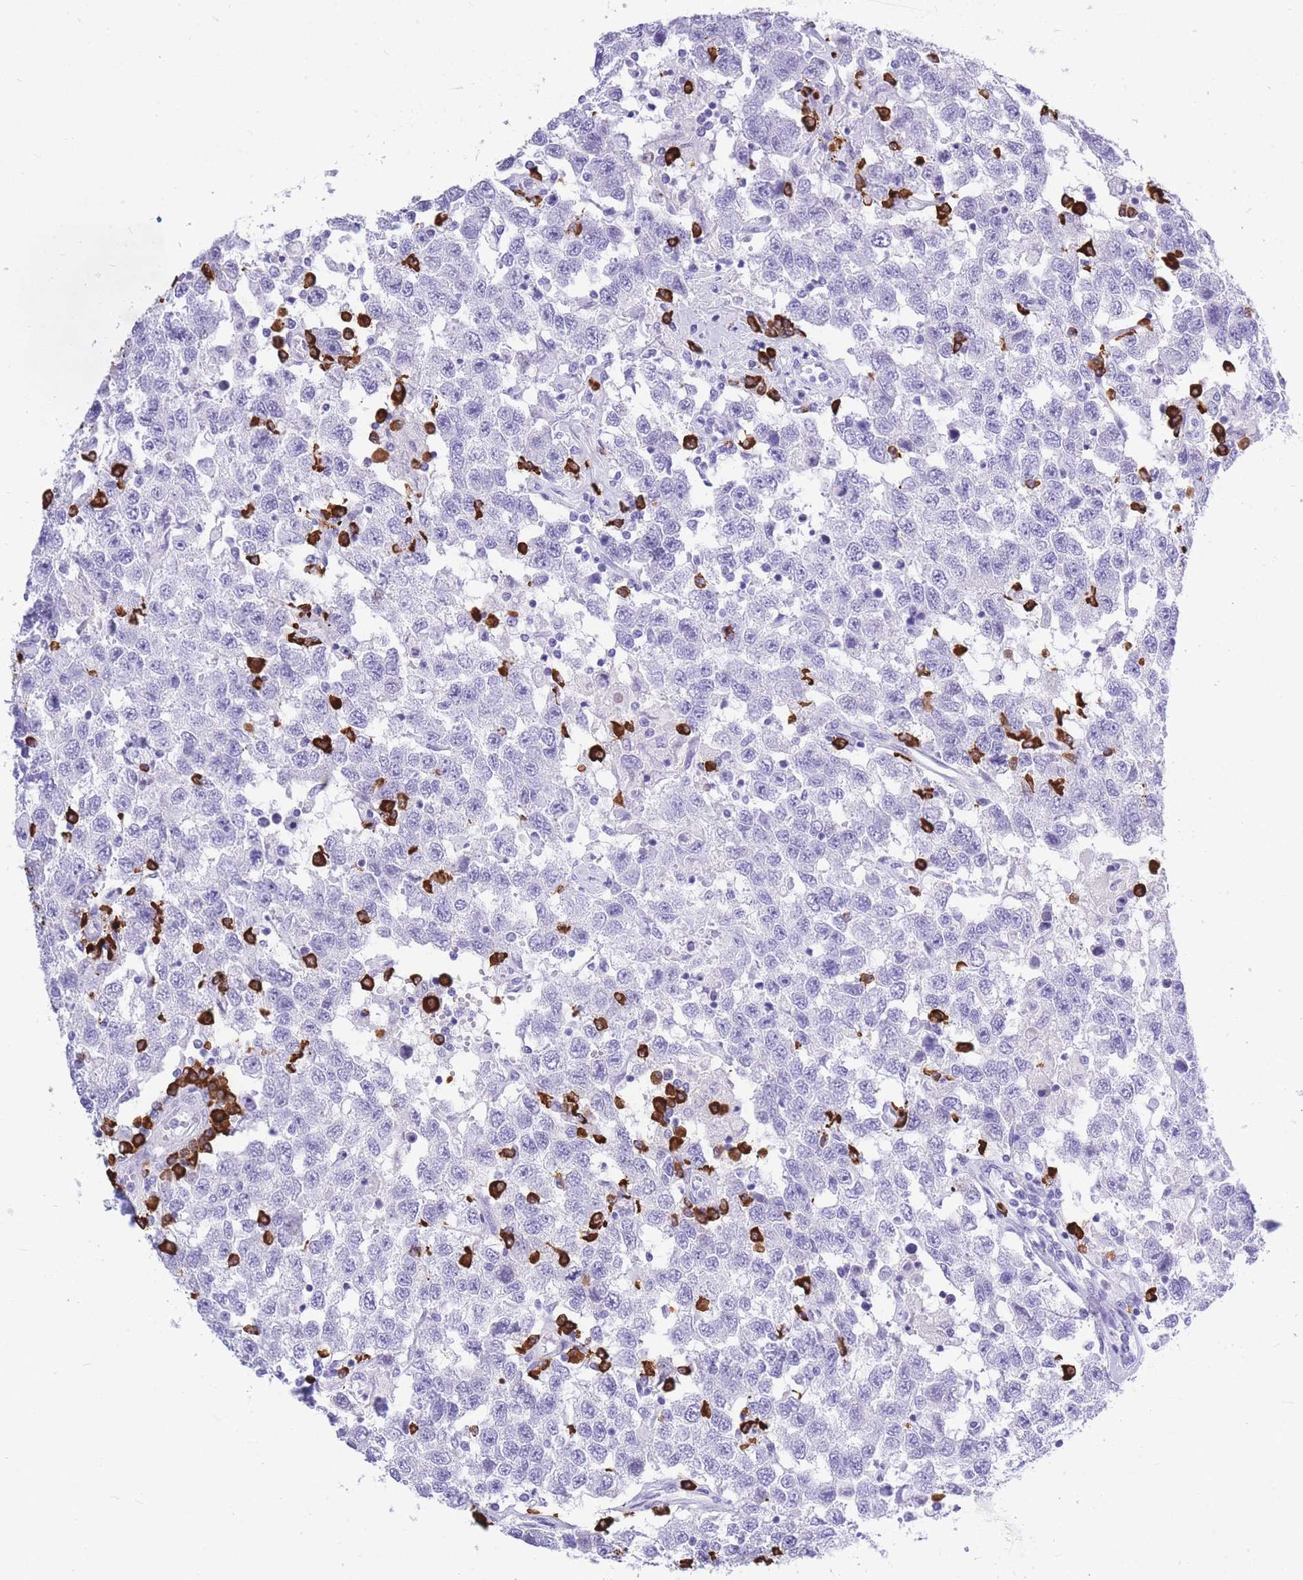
{"staining": {"intensity": "negative", "quantity": "none", "location": "none"}, "tissue": "testis cancer", "cell_type": "Tumor cells", "image_type": "cancer", "snomed": [{"axis": "morphology", "description": "Seminoma, NOS"}, {"axis": "topography", "description": "Testis"}], "caption": "Immunohistochemical staining of seminoma (testis) displays no significant positivity in tumor cells.", "gene": "ZFP62", "patient": {"sex": "male", "age": 41}}